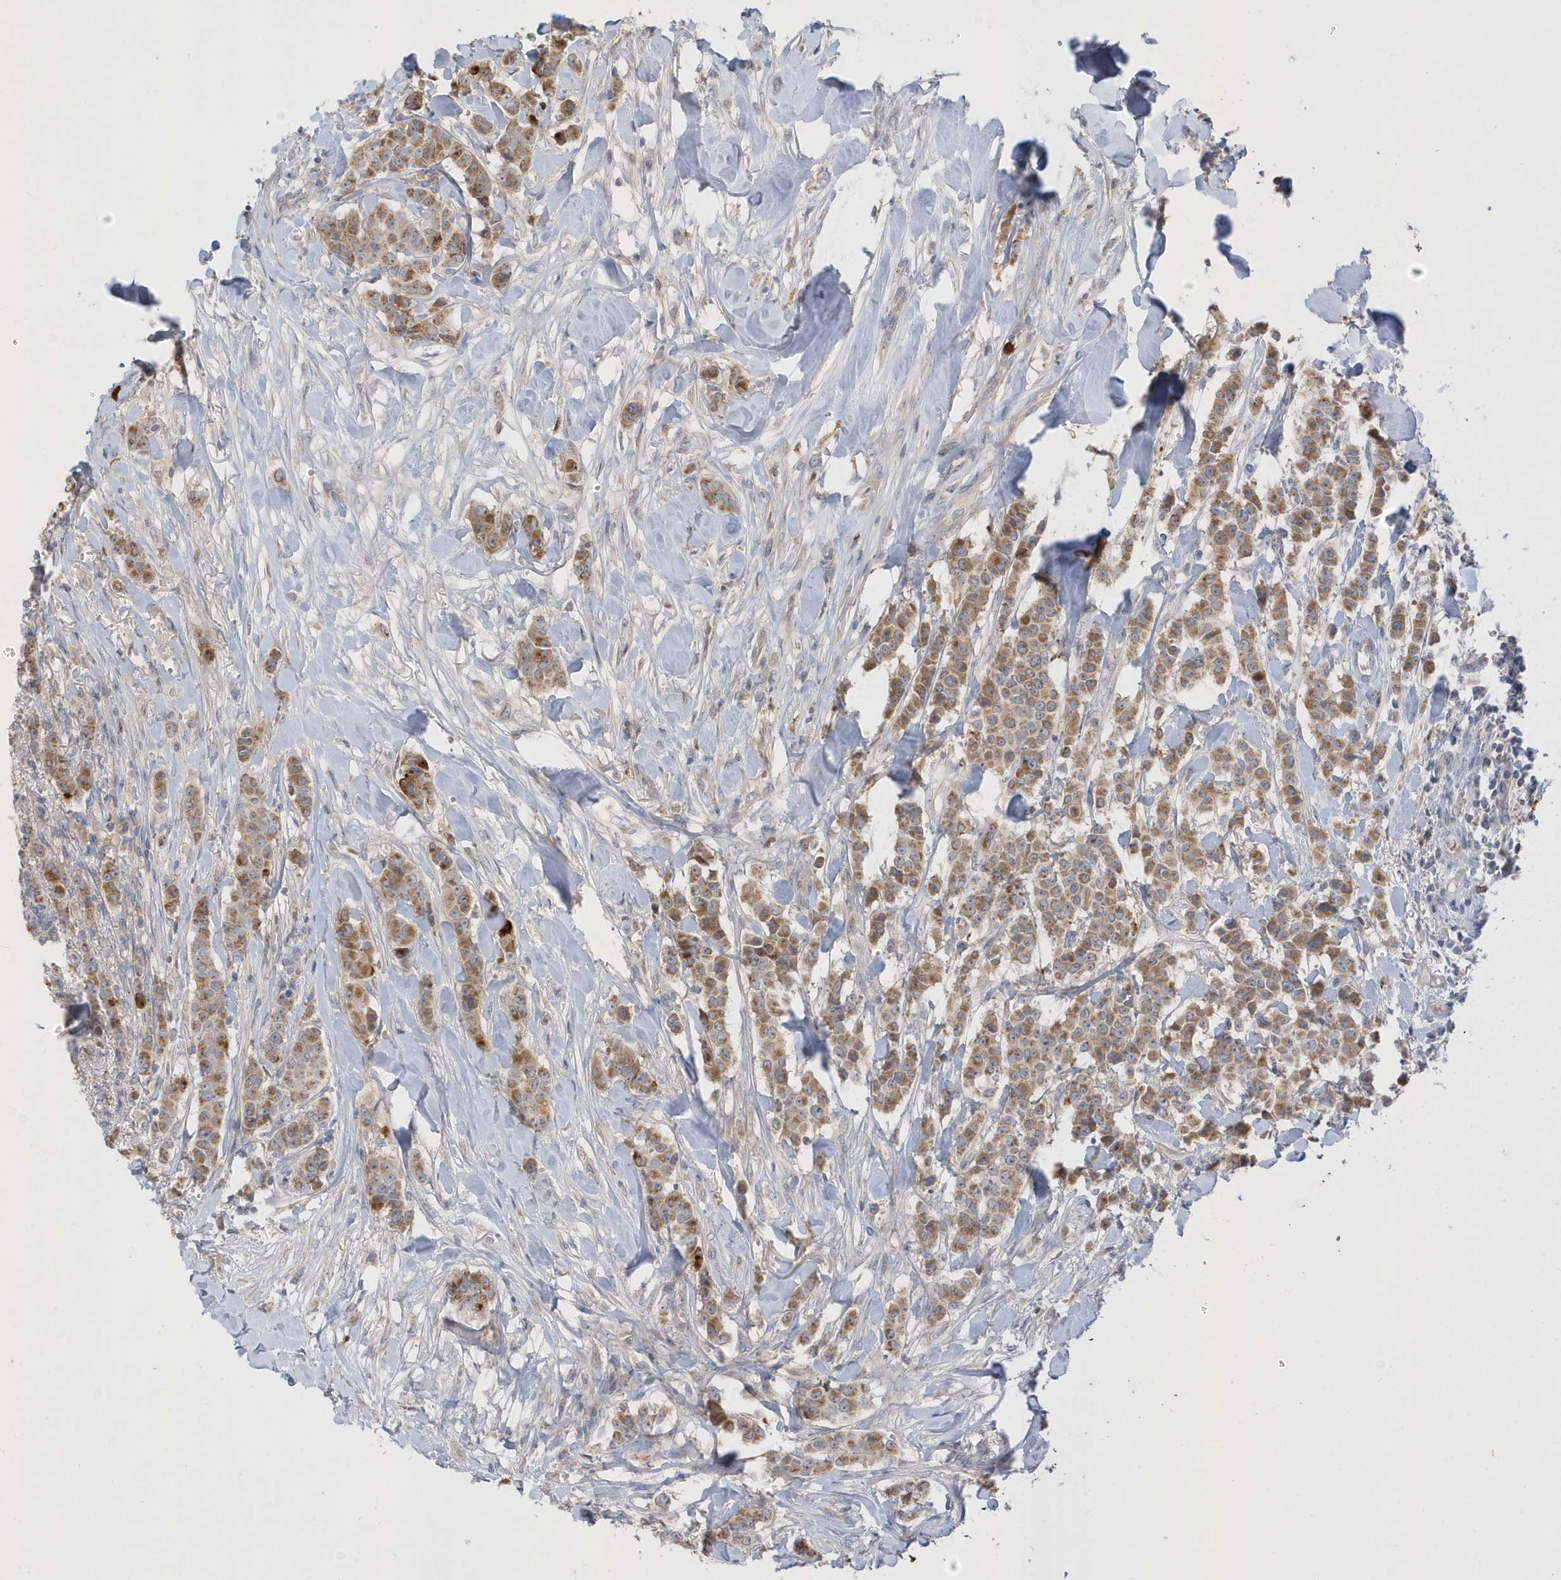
{"staining": {"intensity": "moderate", "quantity": ">75%", "location": "cytoplasmic/membranous"}, "tissue": "breast cancer", "cell_type": "Tumor cells", "image_type": "cancer", "snomed": [{"axis": "morphology", "description": "Duct carcinoma"}, {"axis": "topography", "description": "Breast"}], "caption": "This micrograph exhibits immunohistochemistry (IHC) staining of breast cancer (invasive ductal carcinoma), with medium moderate cytoplasmic/membranous staining in approximately >75% of tumor cells.", "gene": "DPP9", "patient": {"sex": "female", "age": 40}}